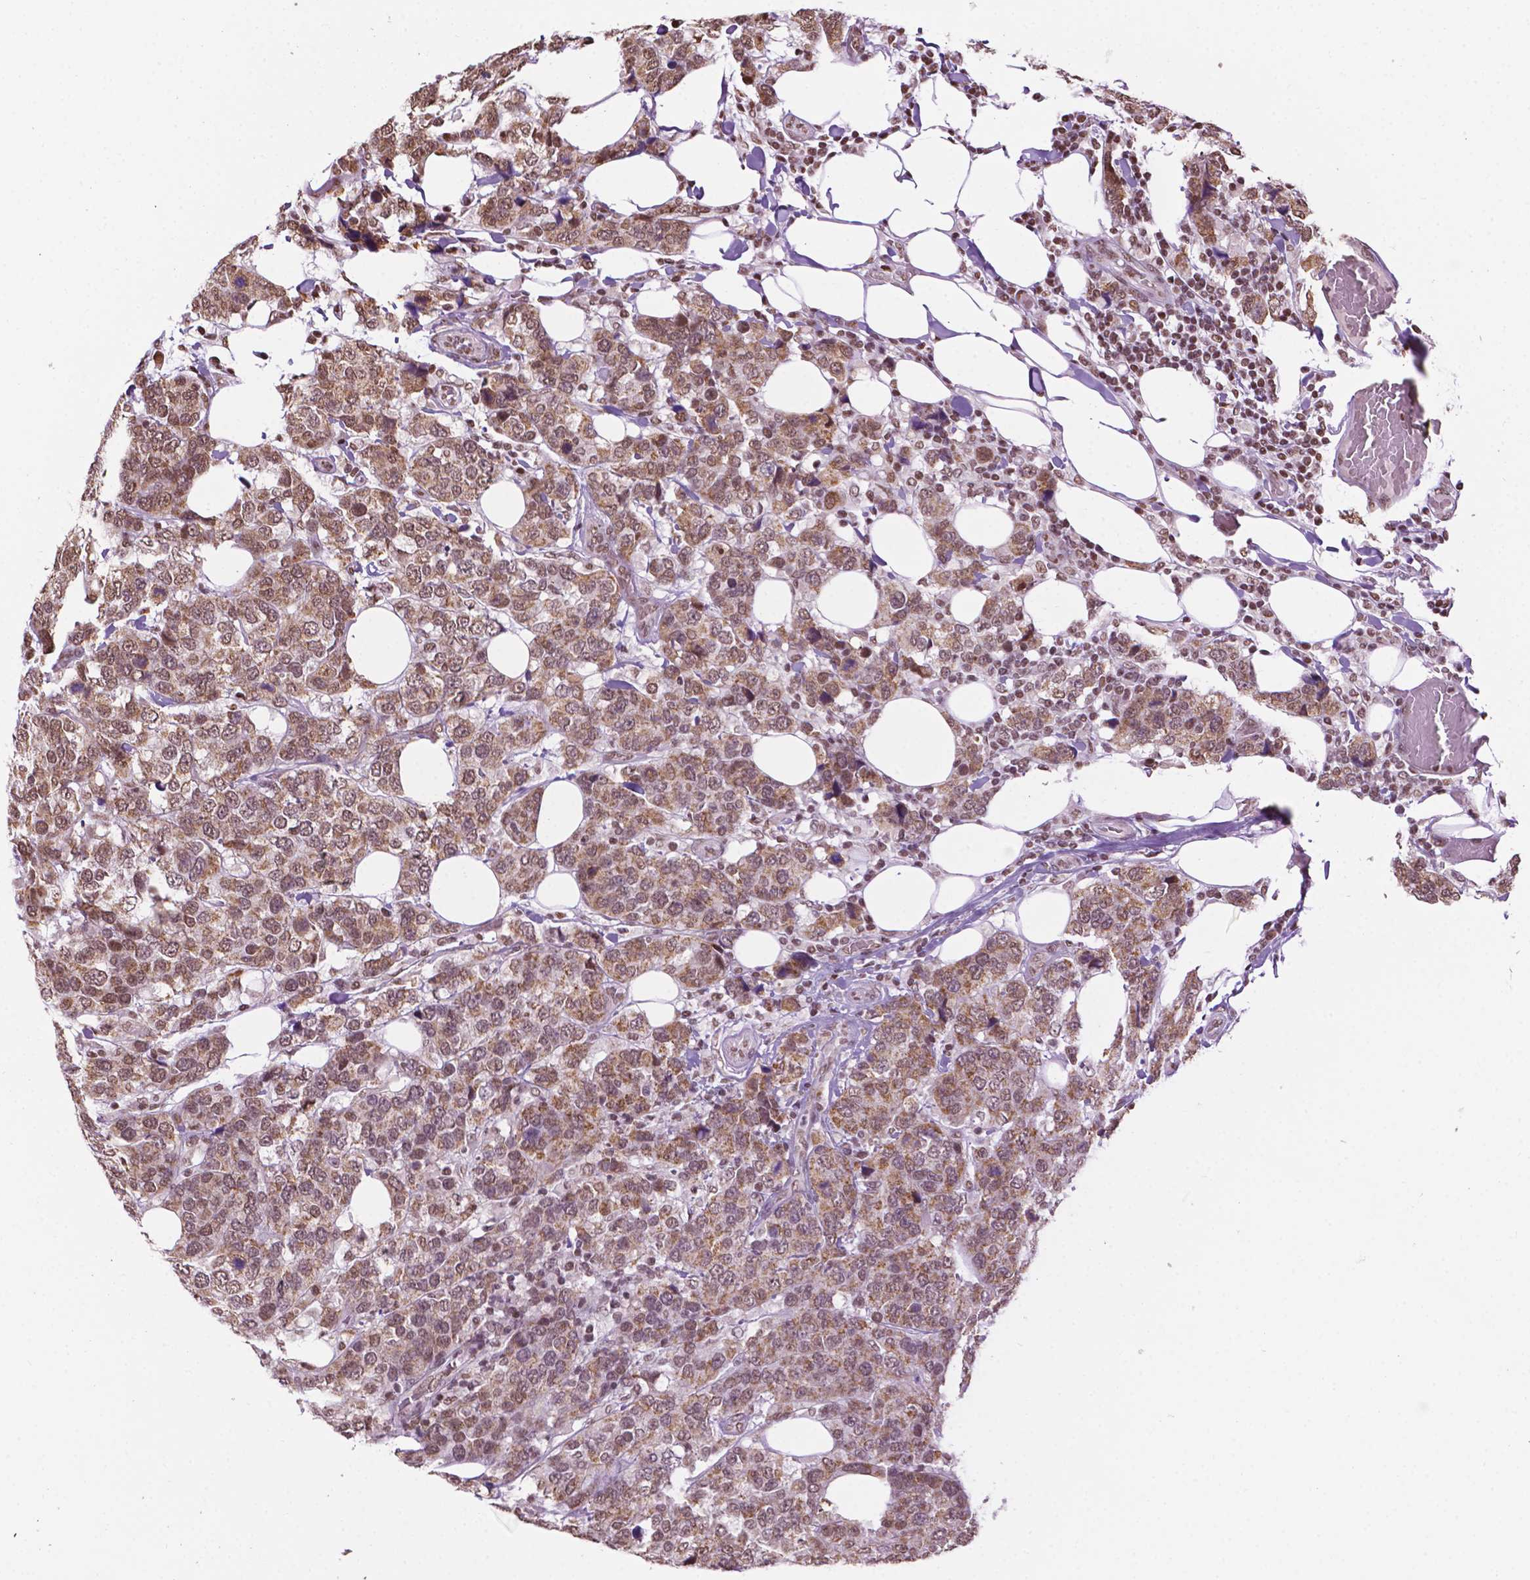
{"staining": {"intensity": "moderate", "quantity": ">75%", "location": "cytoplasmic/membranous,nuclear"}, "tissue": "breast cancer", "cell_type": "Tumor cells", "image_type": "cancer", "snomed": [{"axis": "morphology", "description": "Lobular carcinoma"}, {"axis": "topography", "description": "Breast"}], "caption": "The micrograph displays a brown stain indicating the presence of a protein in the cytoplasmic/membranous and nuclear of tumor cells in breast cancer. (Brightfield microscopy of DAB IHC at high magnification).", "gene": "COL23A1", "patient": {"sex": "female", "age": 59}}